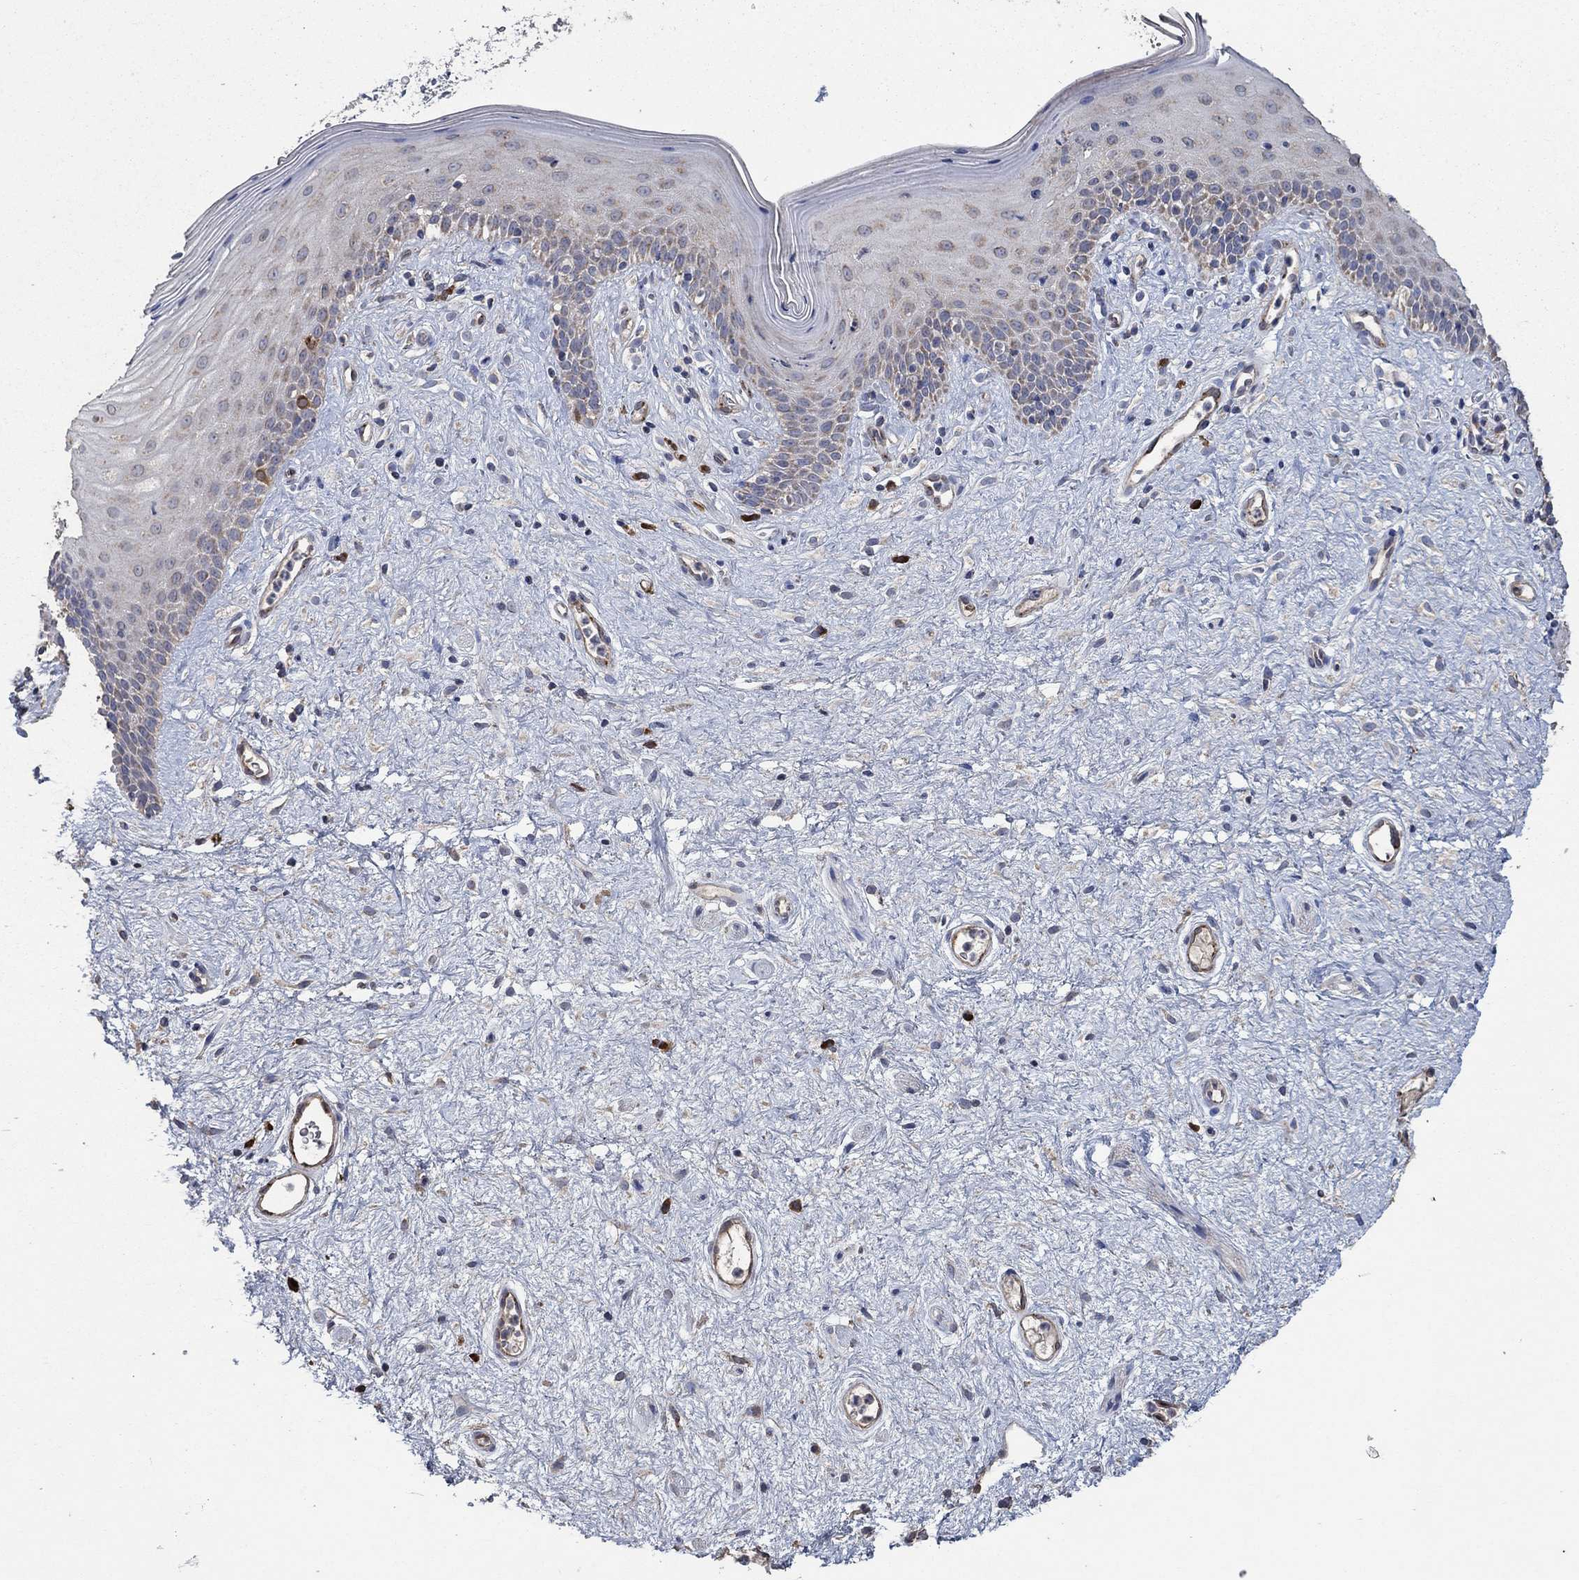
{"staining": {"intensity": "negative", "quantity": "none", "location": "none"}, "tissue": "vagina", "cell_type": "Squamous epithelial cells", "image_type": "normal", "snomed": [{"axis": "morphology", "description": "Normal tissue, NOS"}, {"axis": "topography", "description": "Vagina"}], "caption": "Squamous epithelial cells show no significant protein staining in benign vagina. (DAB IHC, high magnification).", "gene": "HID1", "patient": {"sex": "female", "age": 47}}